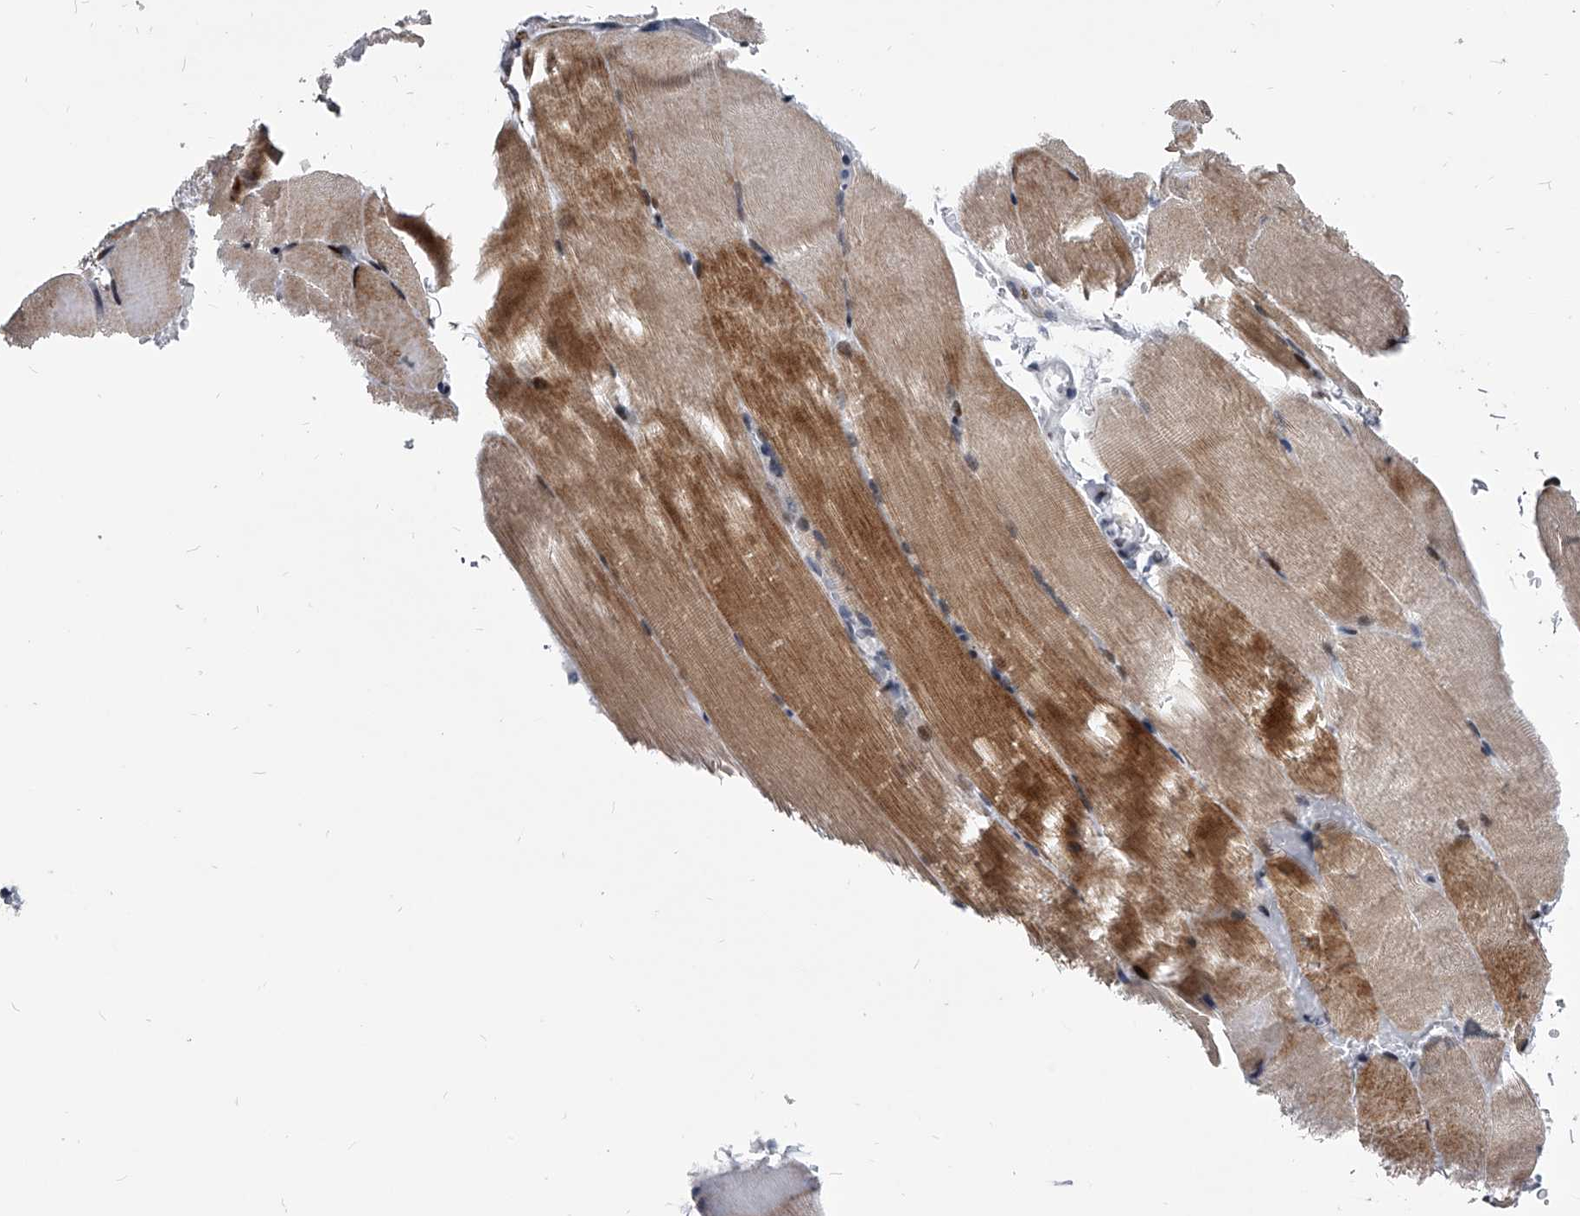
{"staining": {"intensity": "moderate", "quantity": ">75%", "location": "cytoplasmic/membranous"}, "tissue": "skeletal muscle", "cell_type": "Myocytes", "image_type": "normal", "snomed": [{"axis": "morphology", "description": "Normal tissue, NOS"}, {"axis": "topography", "description": "Skeletal muscle"}, {"axis": "topography", "description": "Parathyroid gland"}], "caption": "Myocytes reveal medium levels of moderate cytoplasmic/membranous expression in approximately >75% of cells in benign skeletal muscle. (DAB (3,3'-diaminobenzidine) IHC, brown staining for protein, blue staining for nuclei).", "gene": "CMTR1", "patient": {"sex": "female", "age": 37}}